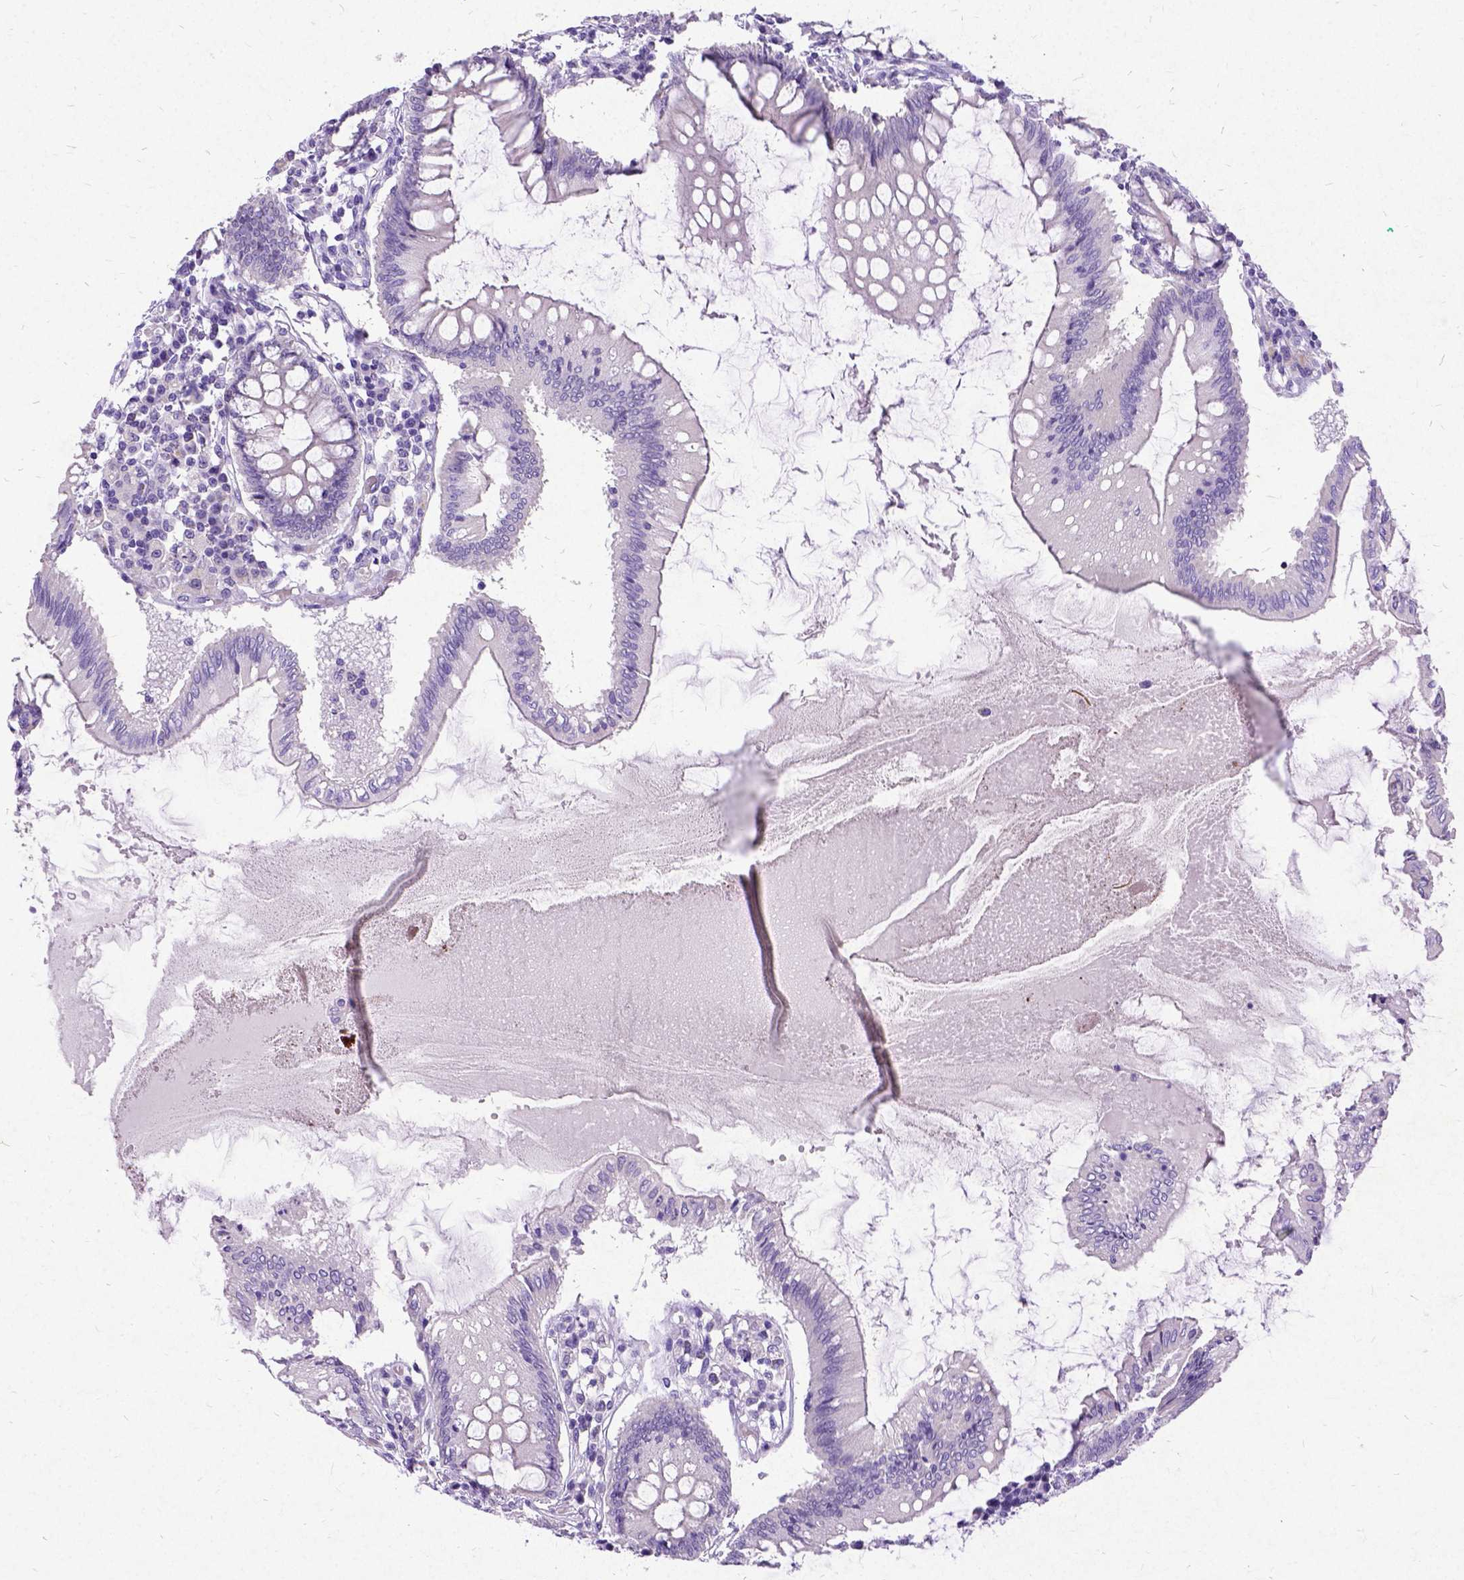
{"staining": {"intensity": "negative", "quantity": "none", "location": "none"}, "tissue": "colon", "cell_type": "Endothelial cells", "image_type": "normal", "snomed": [{"axis": "morphology", "description": "Normal tissue, NOS"}, {"axis": "morphology", "description": "Adenocarcinoma, NOS"}, {"axis": "topography", "description": "Colon"}], "caption": "The micrograph displays no significant staining in endothelial cells of colon. (Stains: DAB immunohistochemistry with hematoxylin counter stain, Microscopy: brightfield microscopy at high magnification).", "gene": "NEUROD4", "patient": {"sex": "male", "age": 83}}